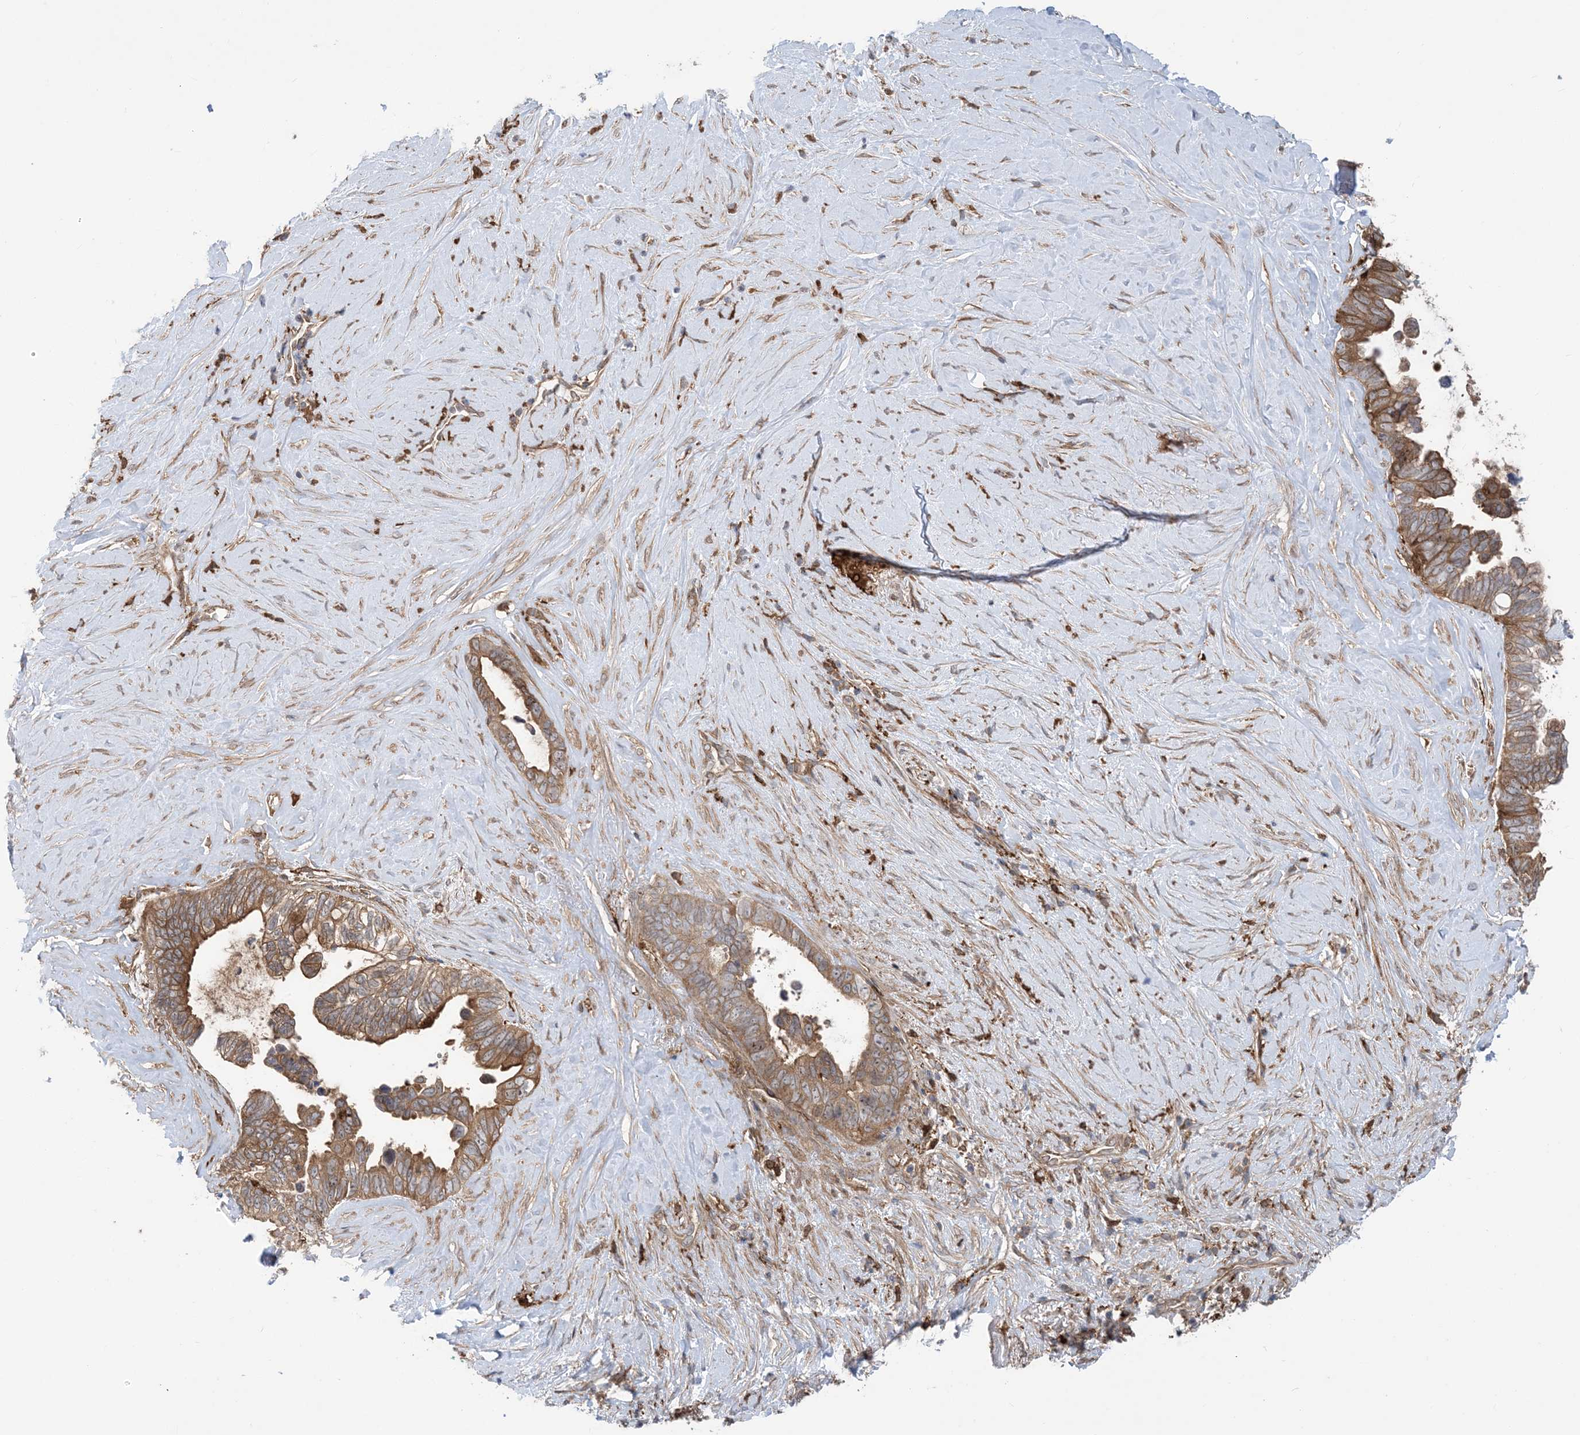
{"staining": {"intensity": "moderate", "quantity": ">75%", "location": "cytoplasmic/membranous"}, "tissue": "pancreatic cancer", "cell_type": "Tumor cells", "image_type": "cancer", "snomed": [{"axis": "morphology", "description": "Adenocarcinoma, NOS"}, {"axis": "topography", "description": "Pancreas"}], "caption": "An image of human pancreatic cancer stained for a protein displays moderate cytoplasmic/membranous brown staining in tumor cells.", "gene": "HS1BP3", "patient": {"sex": "female", "age": 72}}